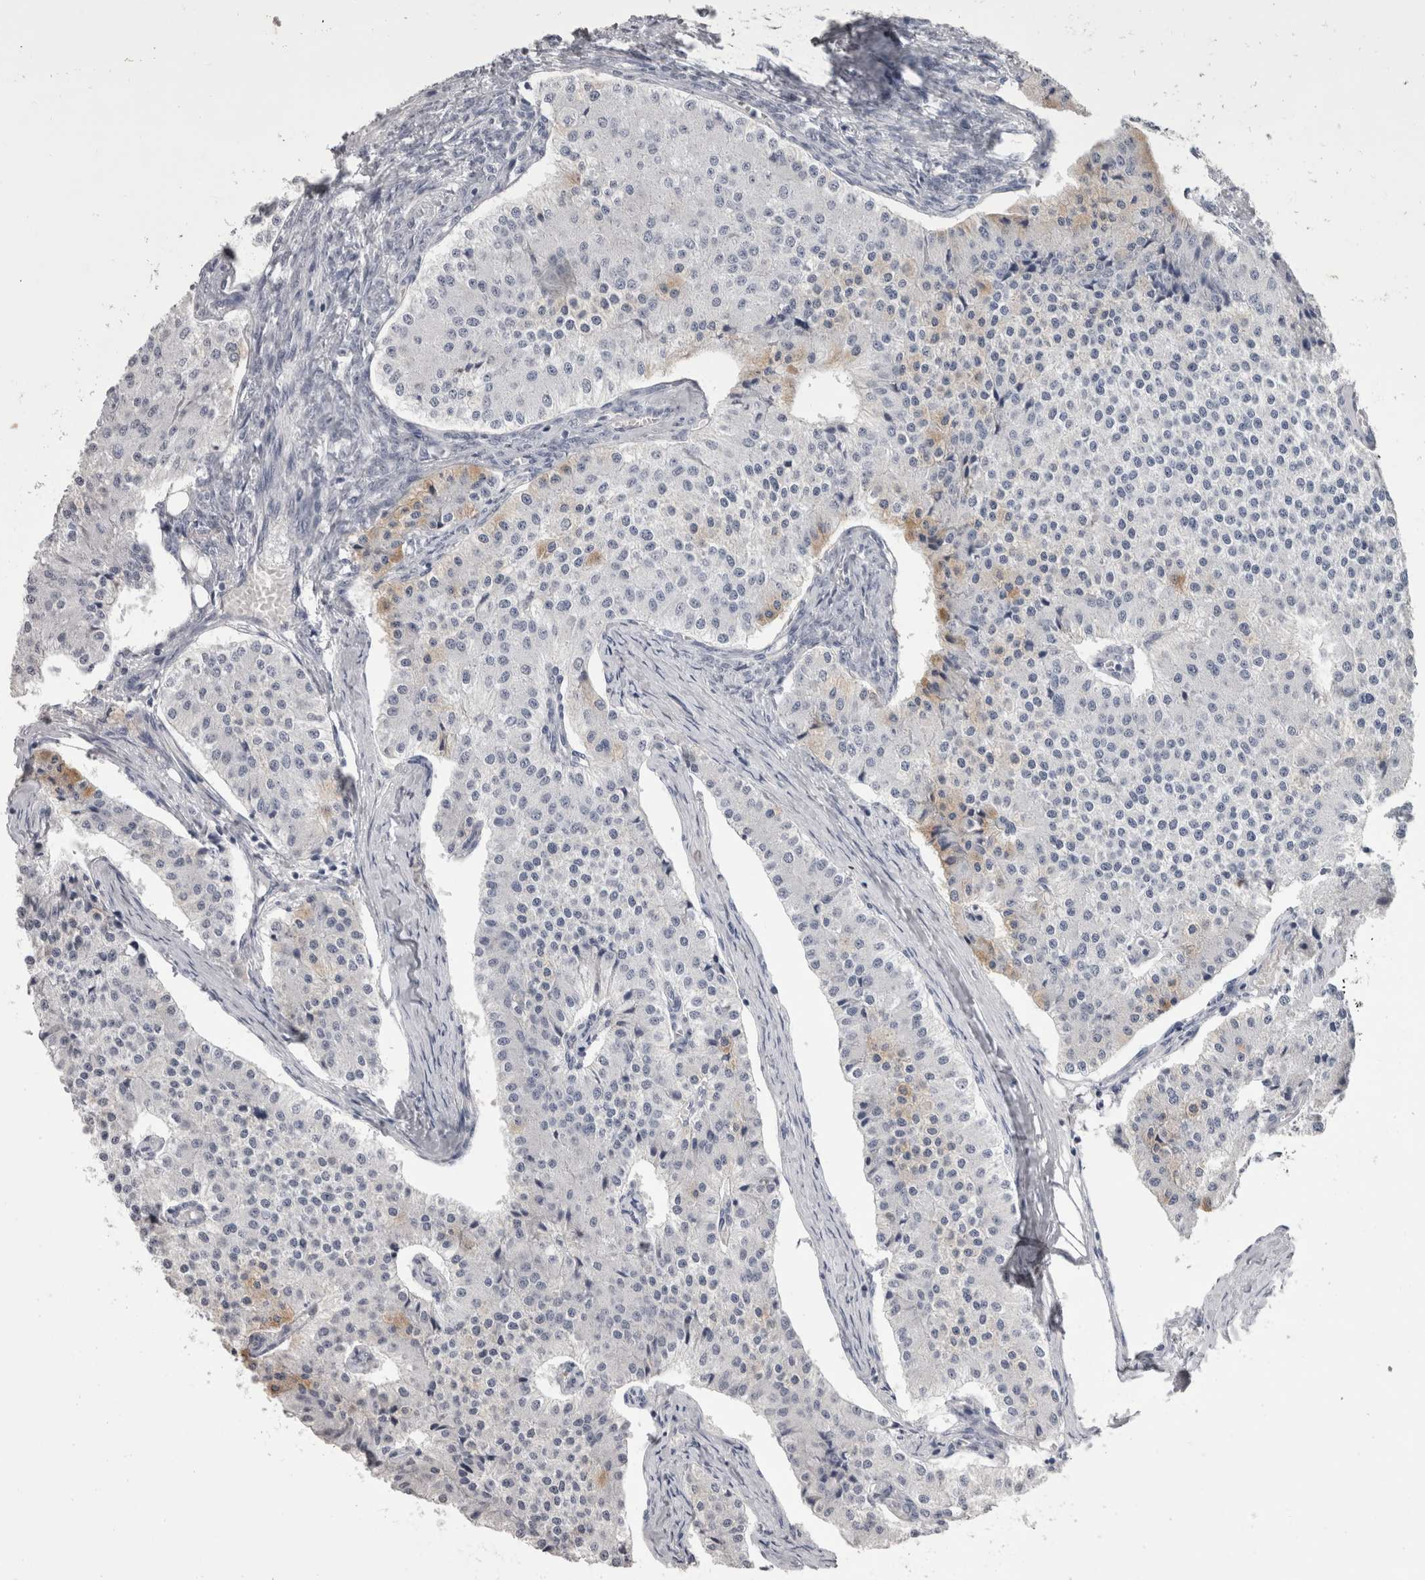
{"staining": {"intensity": "weak", "quantity": "<25%", "location": "cytoplasmic/membranous"}, "tissue": "carcinoid", "cell_type": "Tumor cells", "image_type": "cancer", "snomed": [{"axis": "morphology", "description": "Carcinoid, malignant, NOS"}, {"axis": "topography", "description": "Colon"}], "caption": "A histopathology image of human malignant carcinoid is negative for staining in tumor cells.", "gene": "DDX17", "patient": {"sex": "female", "age": 52}}